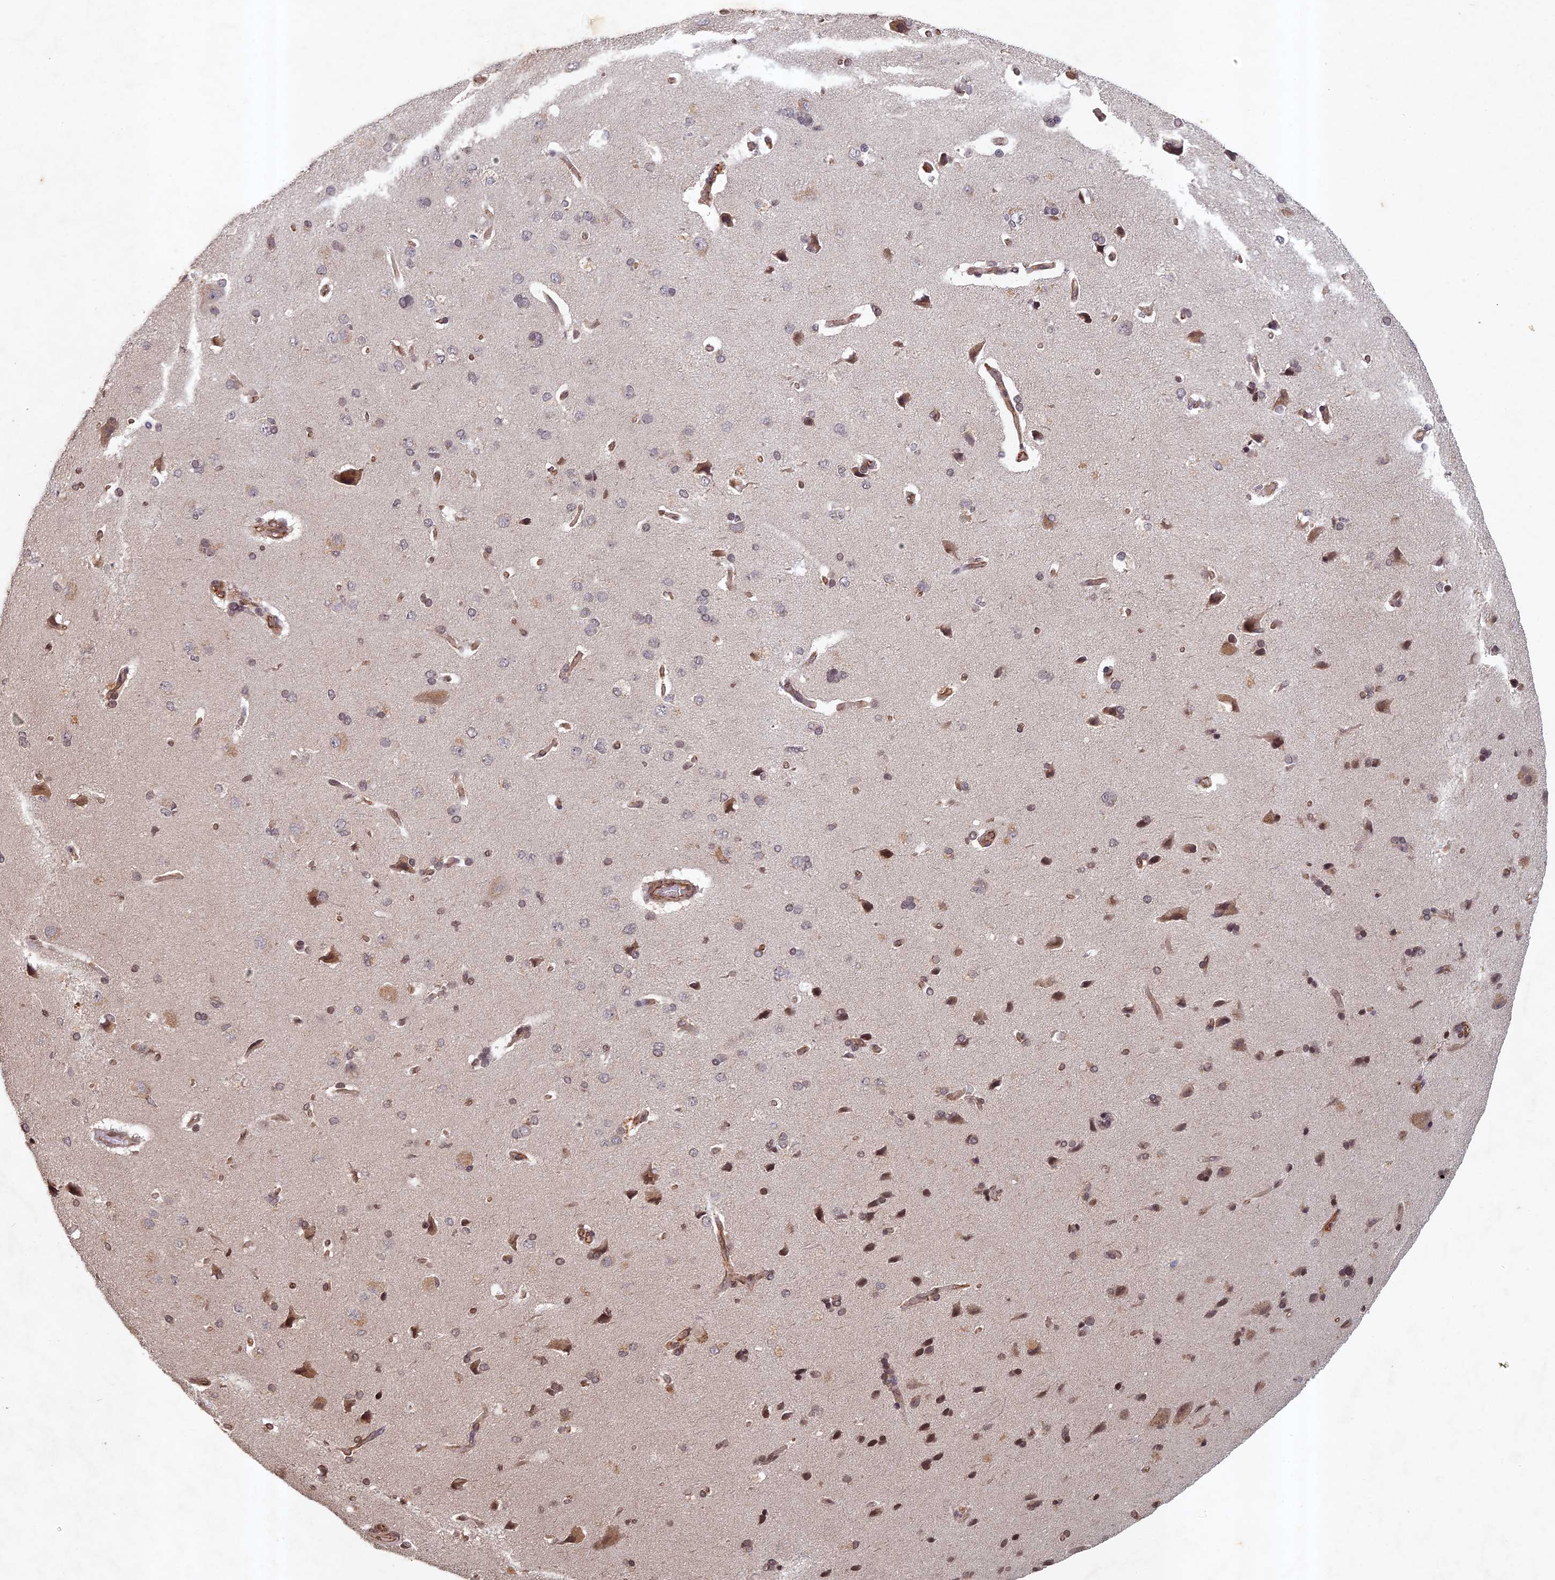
{"staining": {"intensity": "moderate", "quantity": ">75%", "location": "cytoplasmic/membranous"}, "tissue": "cerebral cortex", "cell_type": "Endothelial cells", "image_type": "normal", "snomed": [{"axis": "morphology", "description": "Normal tissue, NOS"}, {"axis": "topography", "description": "Cerebral cortex"}], "caption": "IHC photomicrograph of benign cerebral cortex stained for a protein (brown), which reveals medium levels of moderate cytoplasmic/membranous expression in about >75% of endothelial cells.", "gene": "ABCB10", "patient": {"sex": "male", "age": 62}}